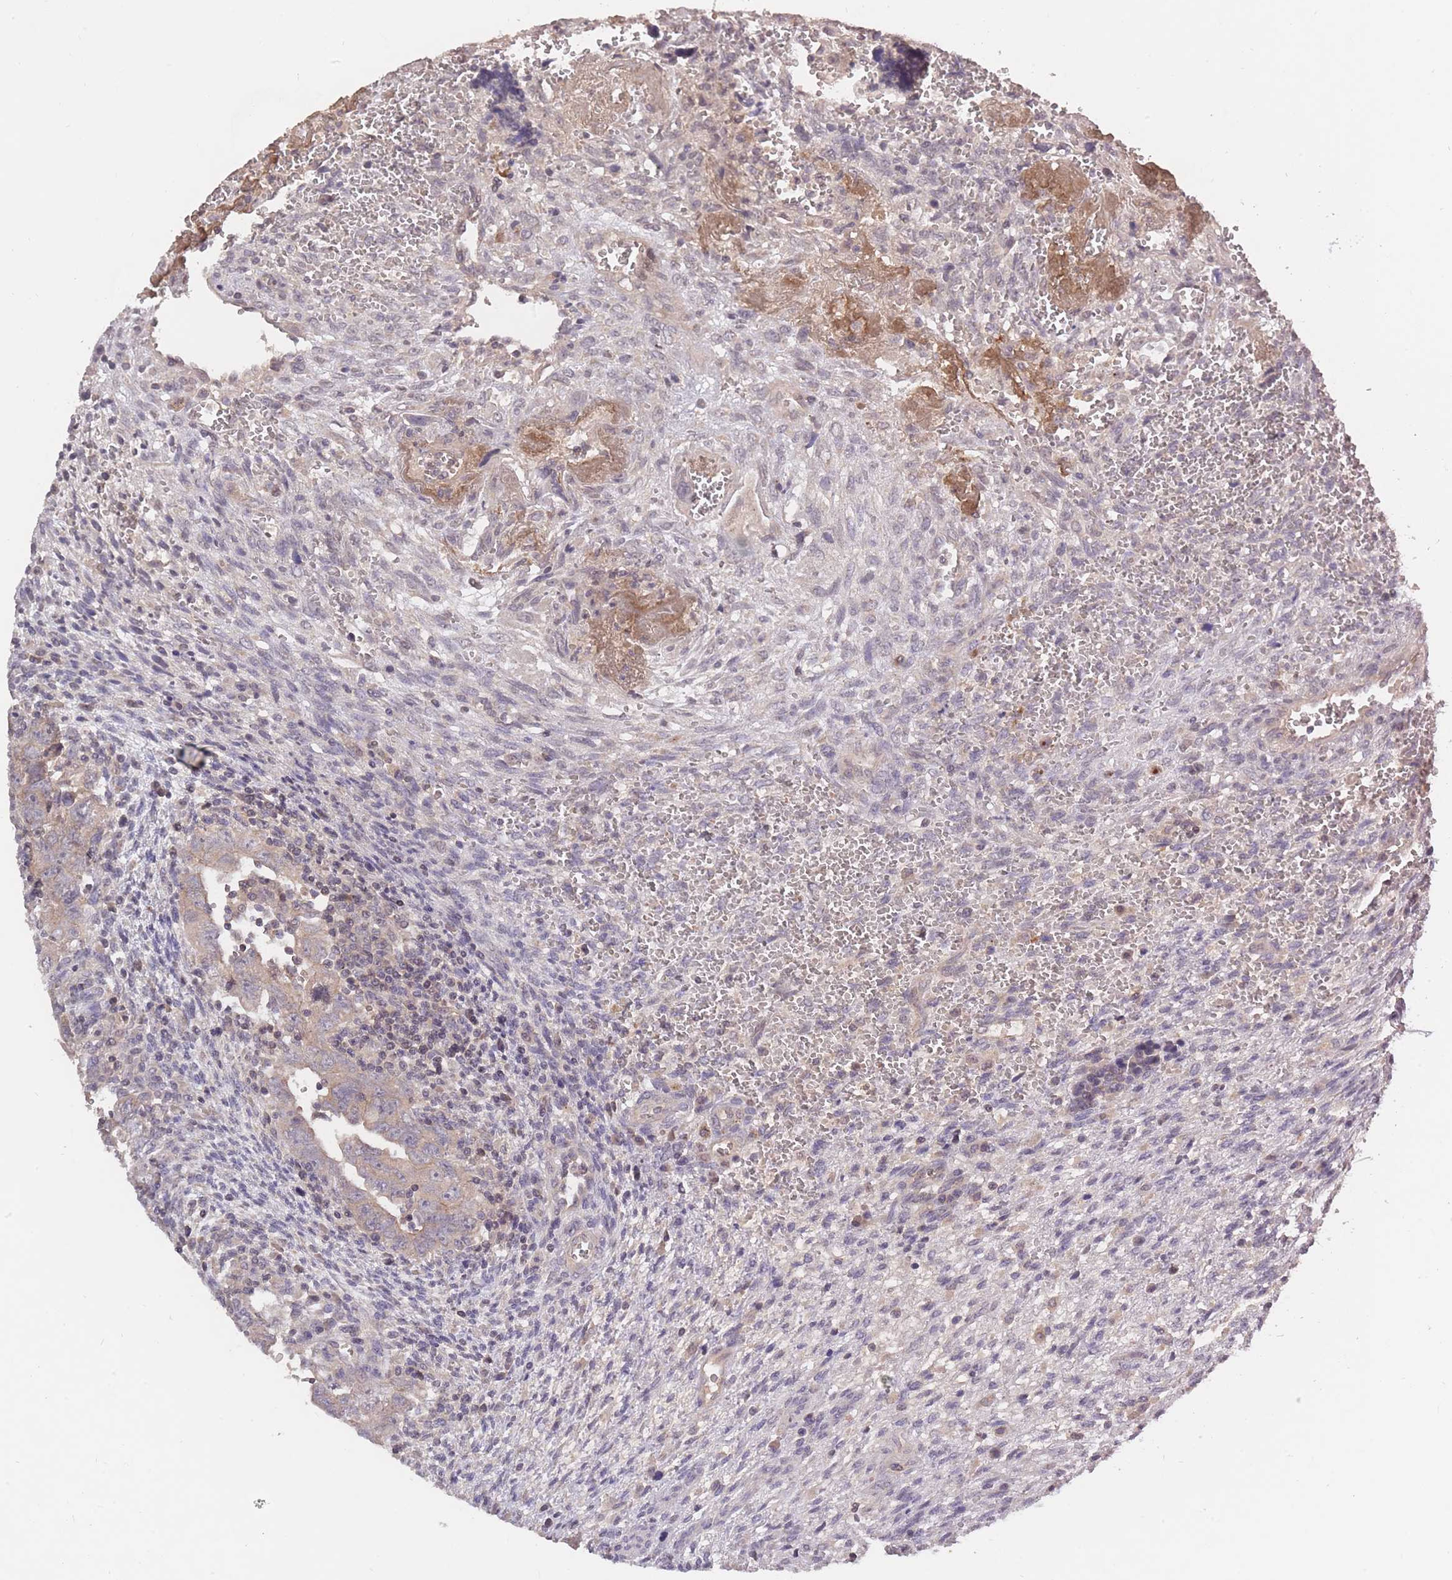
{"staining": {"intensity": "negative", "quantity": "none", "location": "none"}, "tissue": "testis cancer", "cell_type": "Tumor cells", "image_type": "cancer", "snomed": [{"axis": "morphology", "description": "Carcinoma, Embryonal, NOS"}, {"axis": "topography", "description": "Testis"}], "caption": "The image displays no significant expression in tumor cells of testis cancer.", "gene": "ADCYAP1R1", "patient": {"sex": "male", "age": 28}}